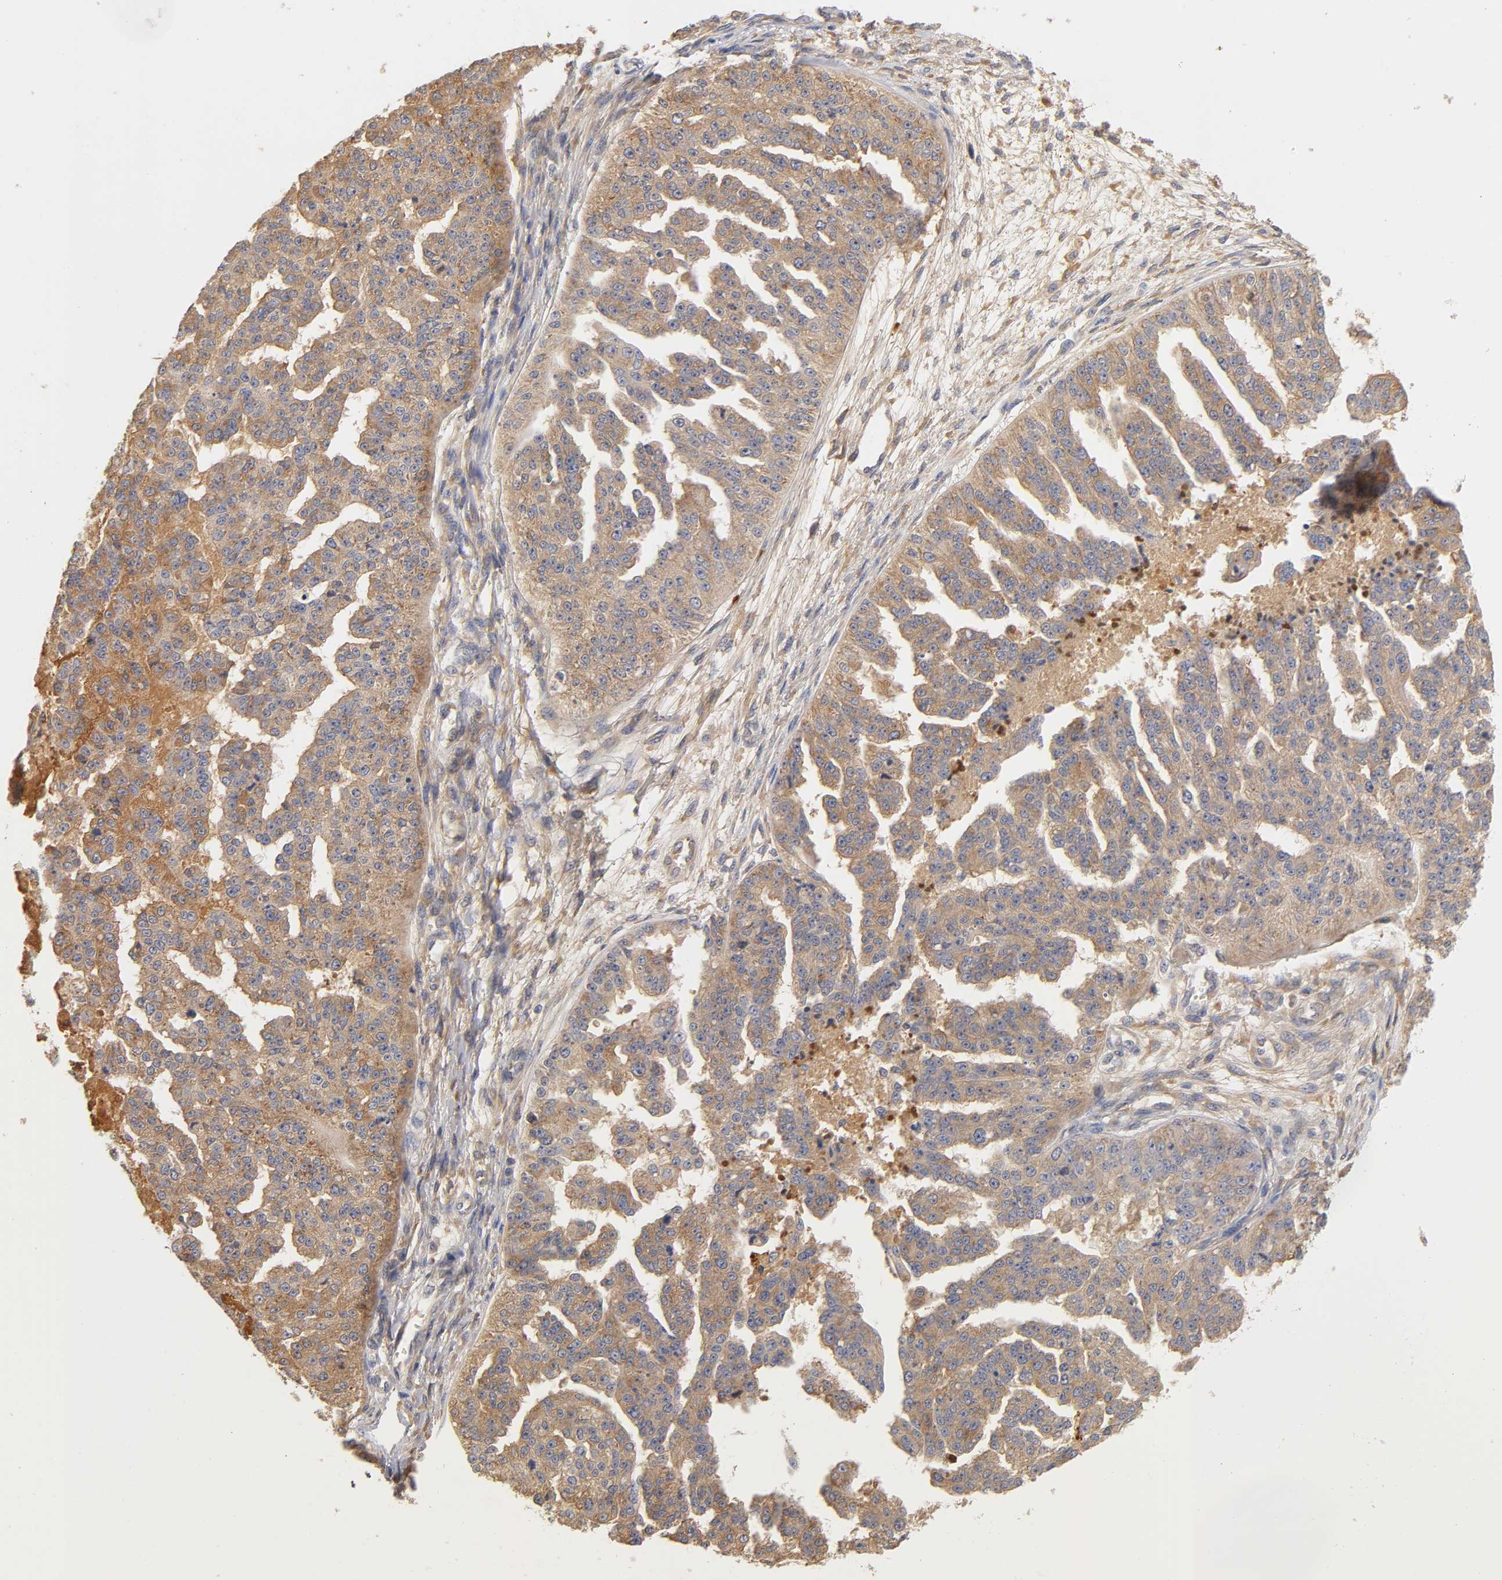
{"staining": {"intensity": "moderate", "quantity": ">75%", "location": "cytoplasmic/membranous"}, "tissue": "ovarian cancer", "cell_type": "Tumor cells", "image_type": "cancer", "snomed": [{"axis": "morphology", "description": "Cystadenocarcinoma, serous, NOS"}, {"axis": "topography", "description": "Ovary"}], "caption": "Ovarian serous cystadenocarcinoma tissue reveals moderate cytoplasmic/membranous staining in approximately >75% of tumor cells Nuclei are stained in blue.", "gene": "RPS29", "patient": {"sex": "female", "age": 58}}